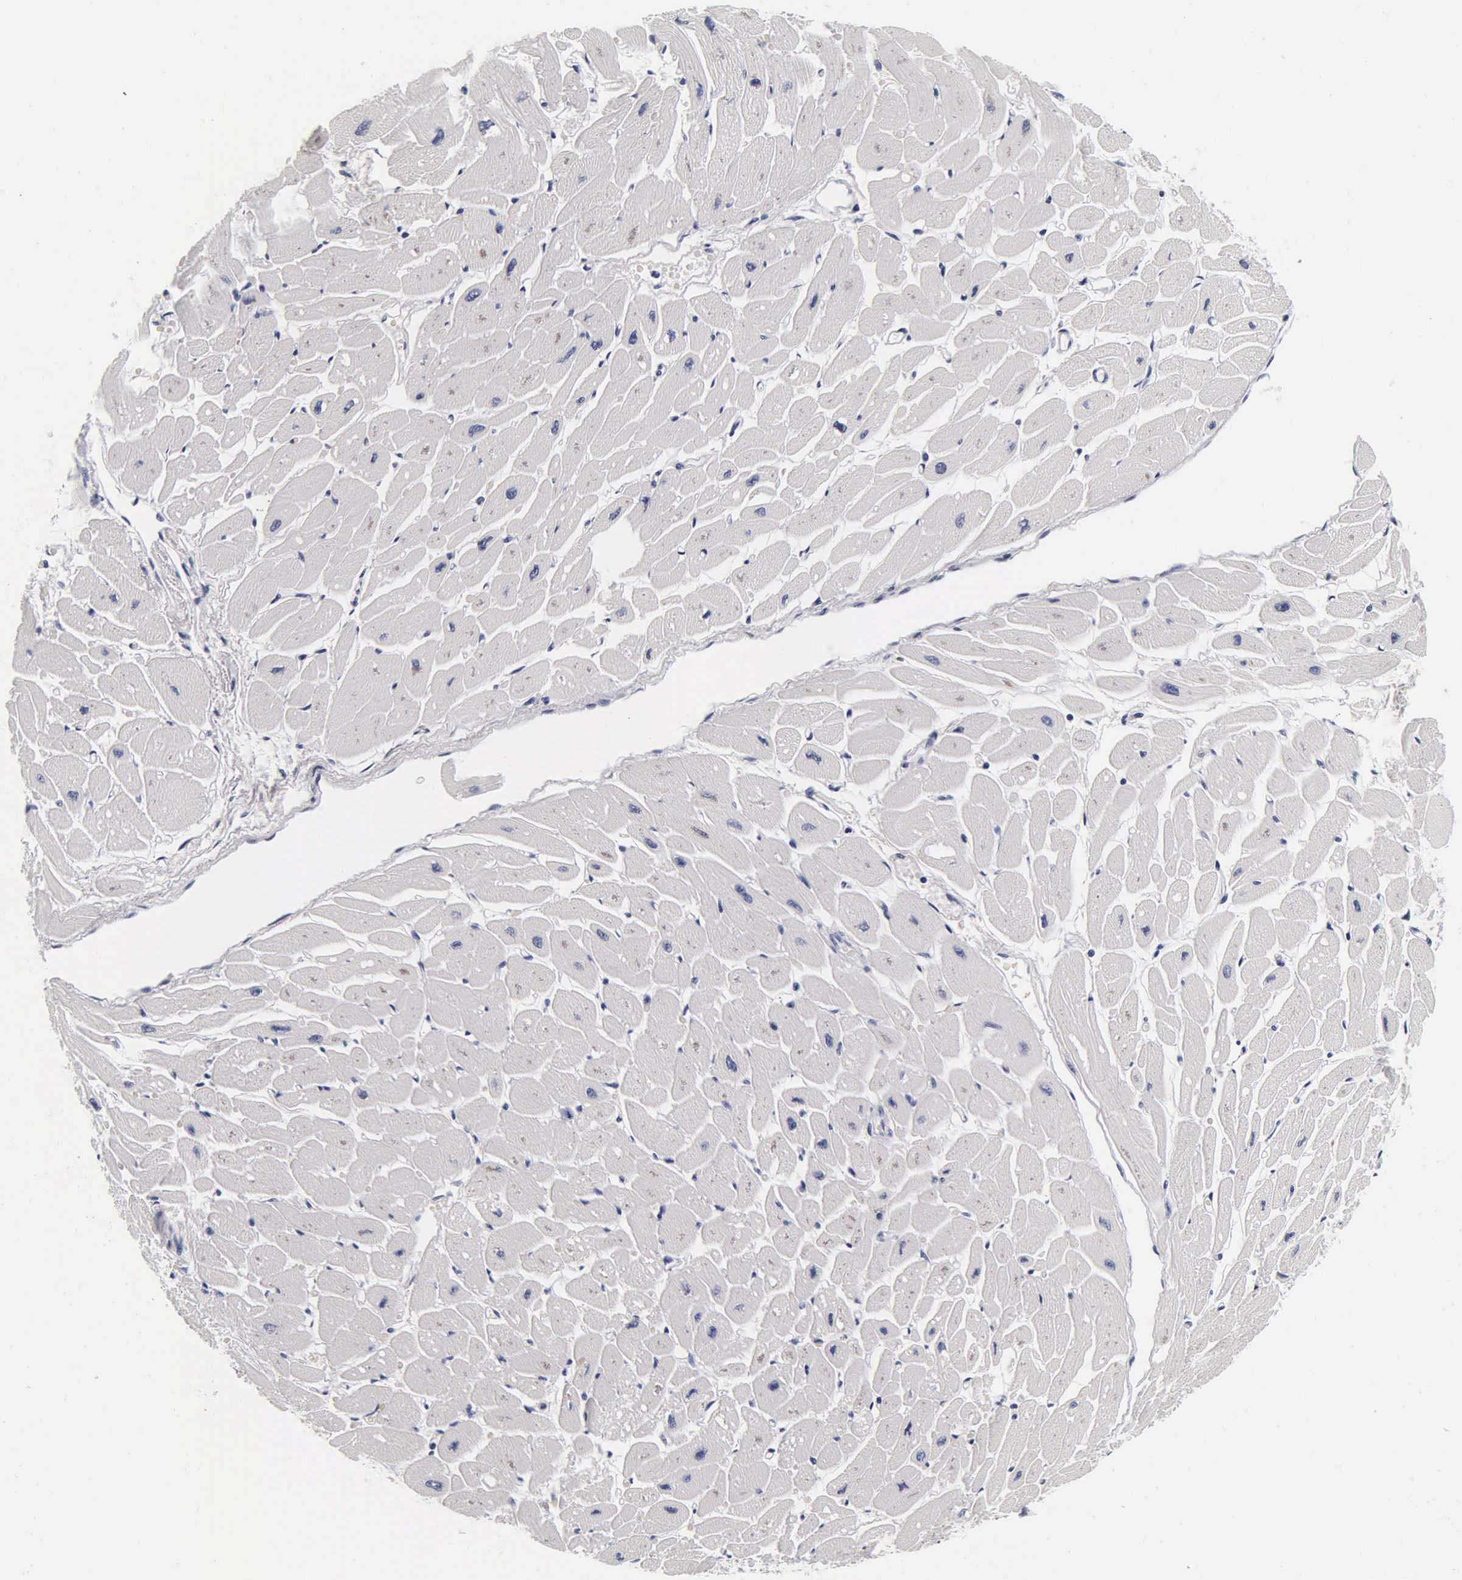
{"staining": {"intensity": "negative", "quantity": "none", "location": "none"}, "tissue": "heart muscle", "cell_type": "Cardiomyocytes", "image_type": "normal", "snomed": [{"axis": "morphology", "description": "Normal tissue, NOS"}, {"axis": "topography", "description": "Heart"}], "caption": "Heart muscle stained for a protein using IHC demonstrates no expression cardiomyocytes.", "gene": "ACP3", "patient": {"sex": "female", "age": 54}}